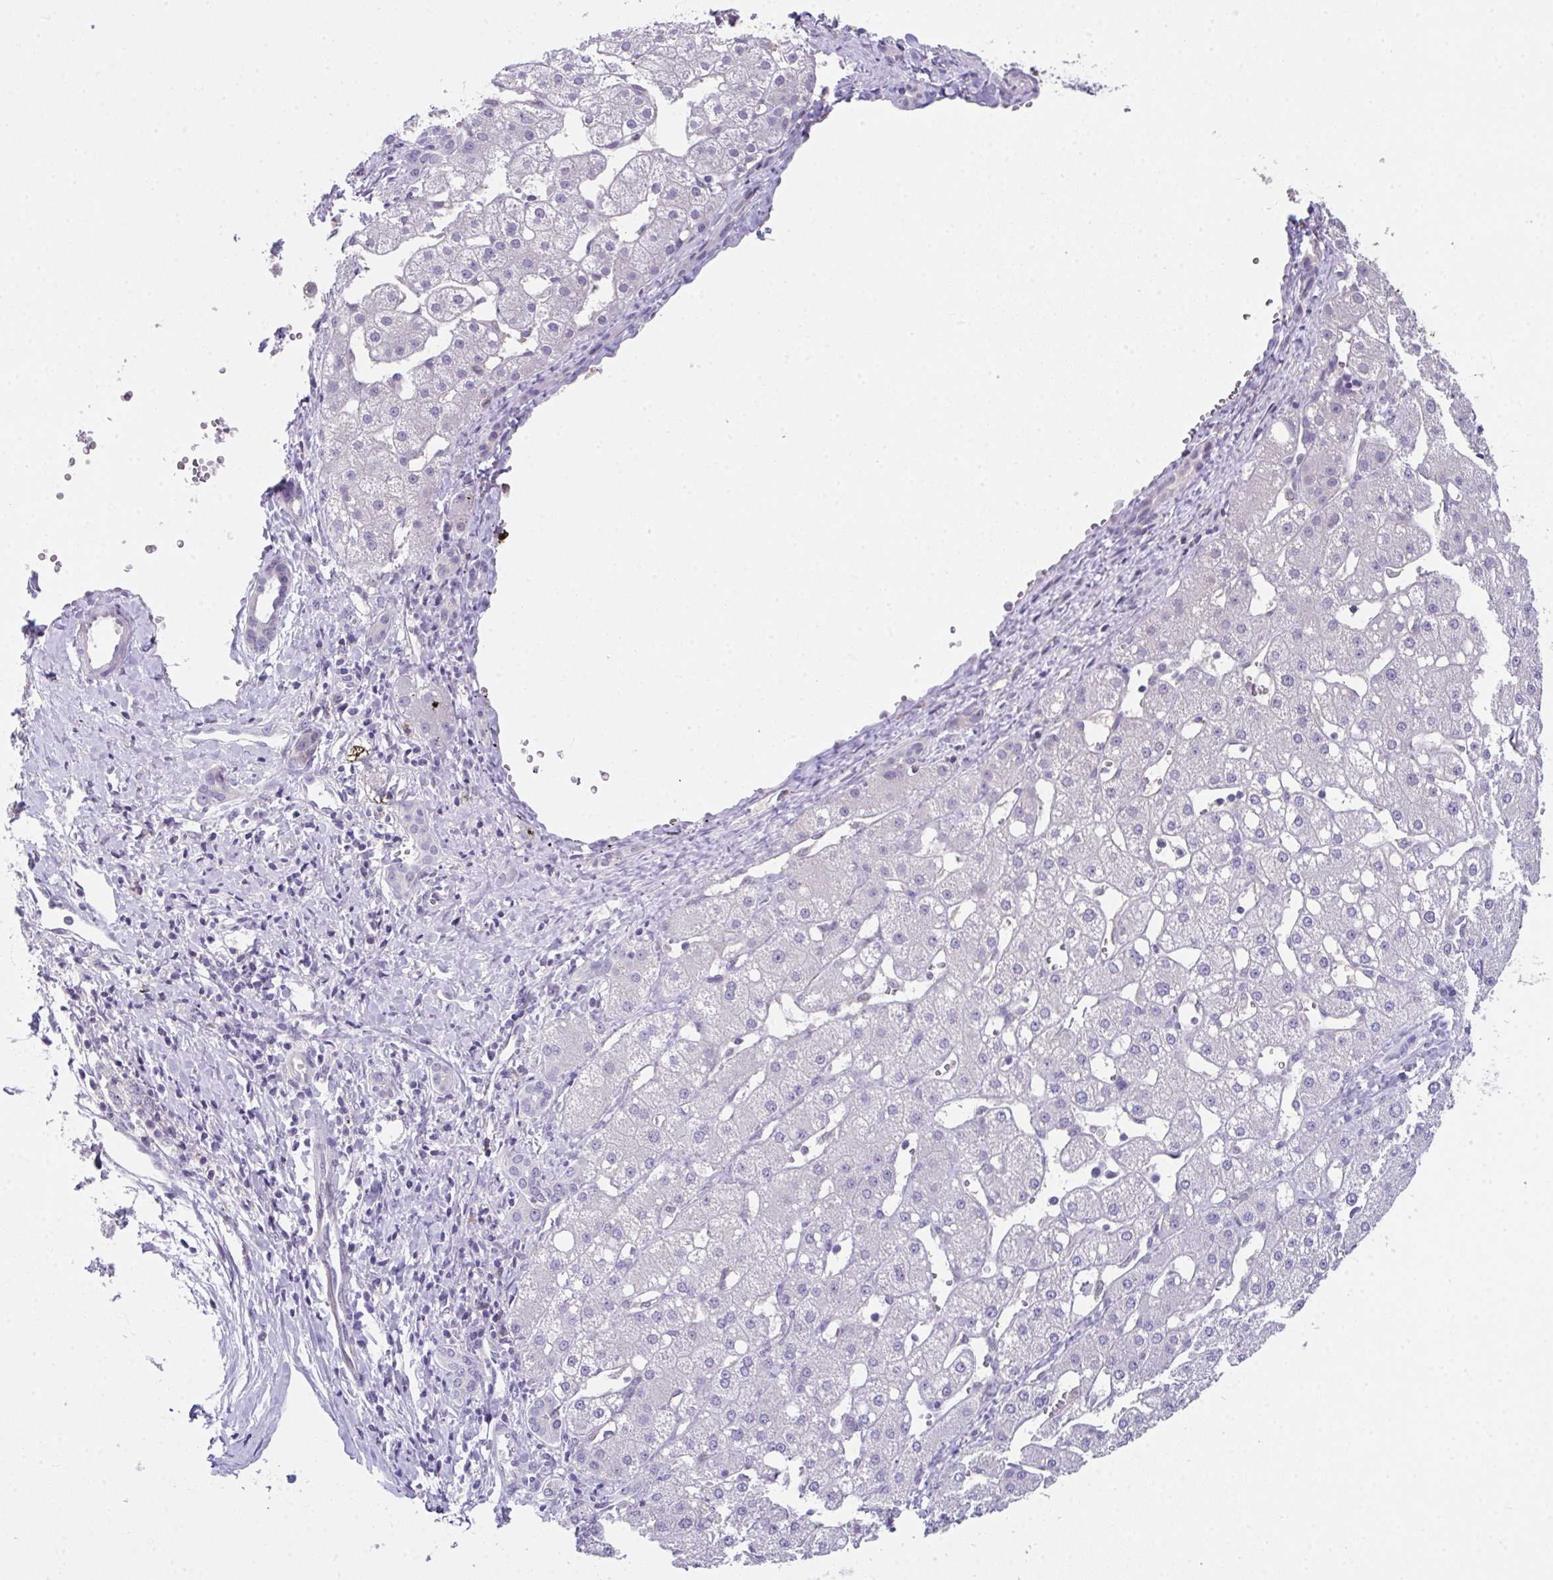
{"staining": {"intensity": "negative", "quantity": "none", "location": "none"}, "tissue": "liver cancer", "cell_type": "Tumor cells", "image_type": "cancer", "snomed": [{"axis": "morphology", "description": "Carcinoma, Hepatocellular, NOS"}, {"axis": "topography", "description": "Liver"}], "caption": "Liver cancer (hepatocellular carcinoma) was stained to show a protein in brown. There is no significant expression in tumor cells. (Stains: DAB (3,3'-diaminobenzidine) immunohistochemistry (IHC) with hematoxylin counter stain, Microscopy: brightfield microscopy at high magnification).", "gene": "GLTPD2", "patient": {"sex": "male", "age": 67}}